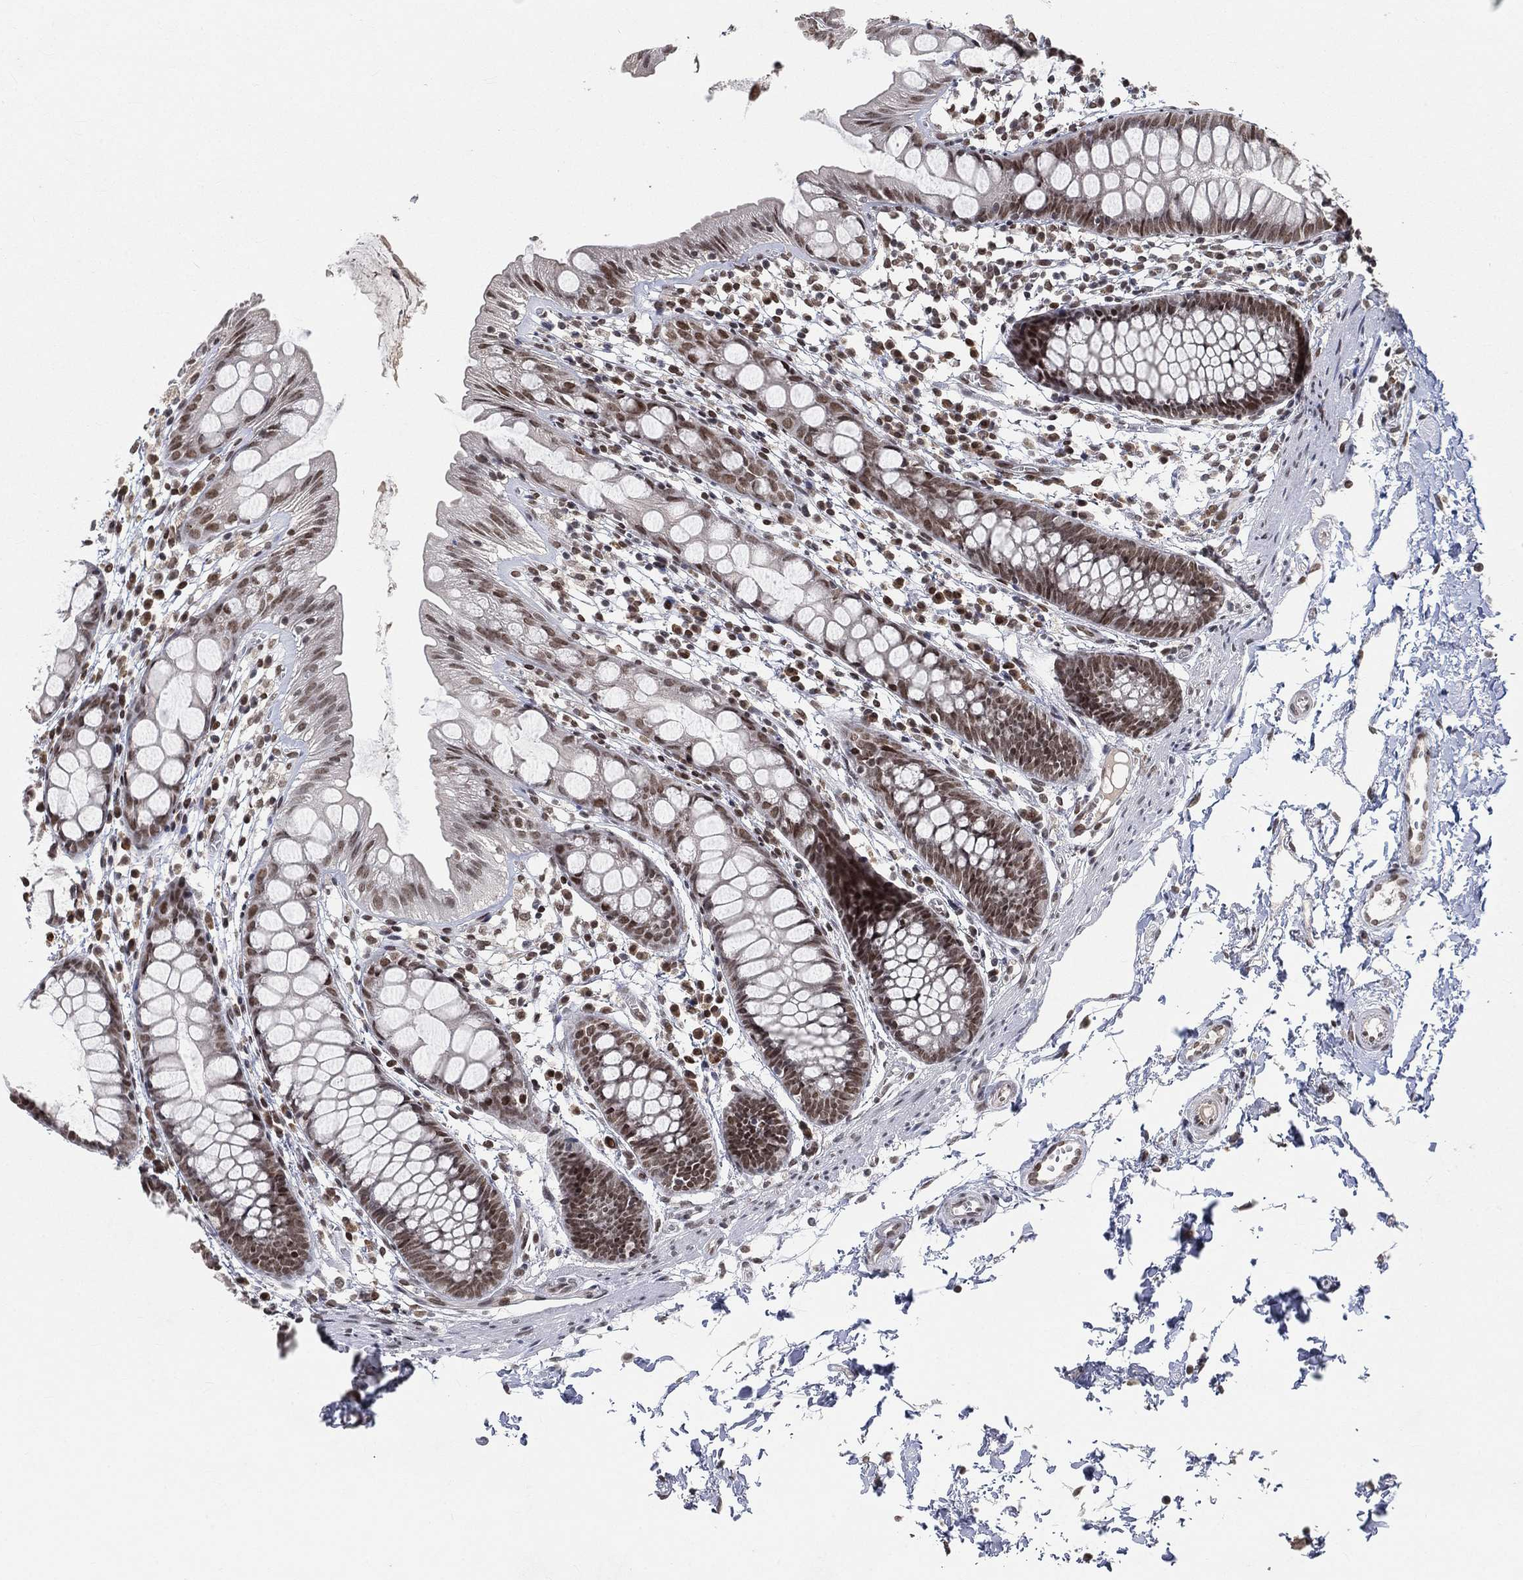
{"staining": {"intensity": "moderate", "quantity": "25%-75%", "location": "nuclear"}, "tissue": "rectum", "cell_type": "Glandular cells", "image_type": "normal", "snomed": [{"axis": "morphology", "description": "Normal tissue, NOS"}, {"axis": "topography", "description": "Rectum"}], "caption": "Rectum stained with DAB immunohistochemistry demonstrates medium levels of moderate nuclear expression in about 25%-75% of glandular cells. The protein is stained brown, and the nuclei are stained in blue (DAB IHC with brightfield microscopy, high magnification).", "gene": "YLPM1", "patient": {"sex": "male", "age": 57}}